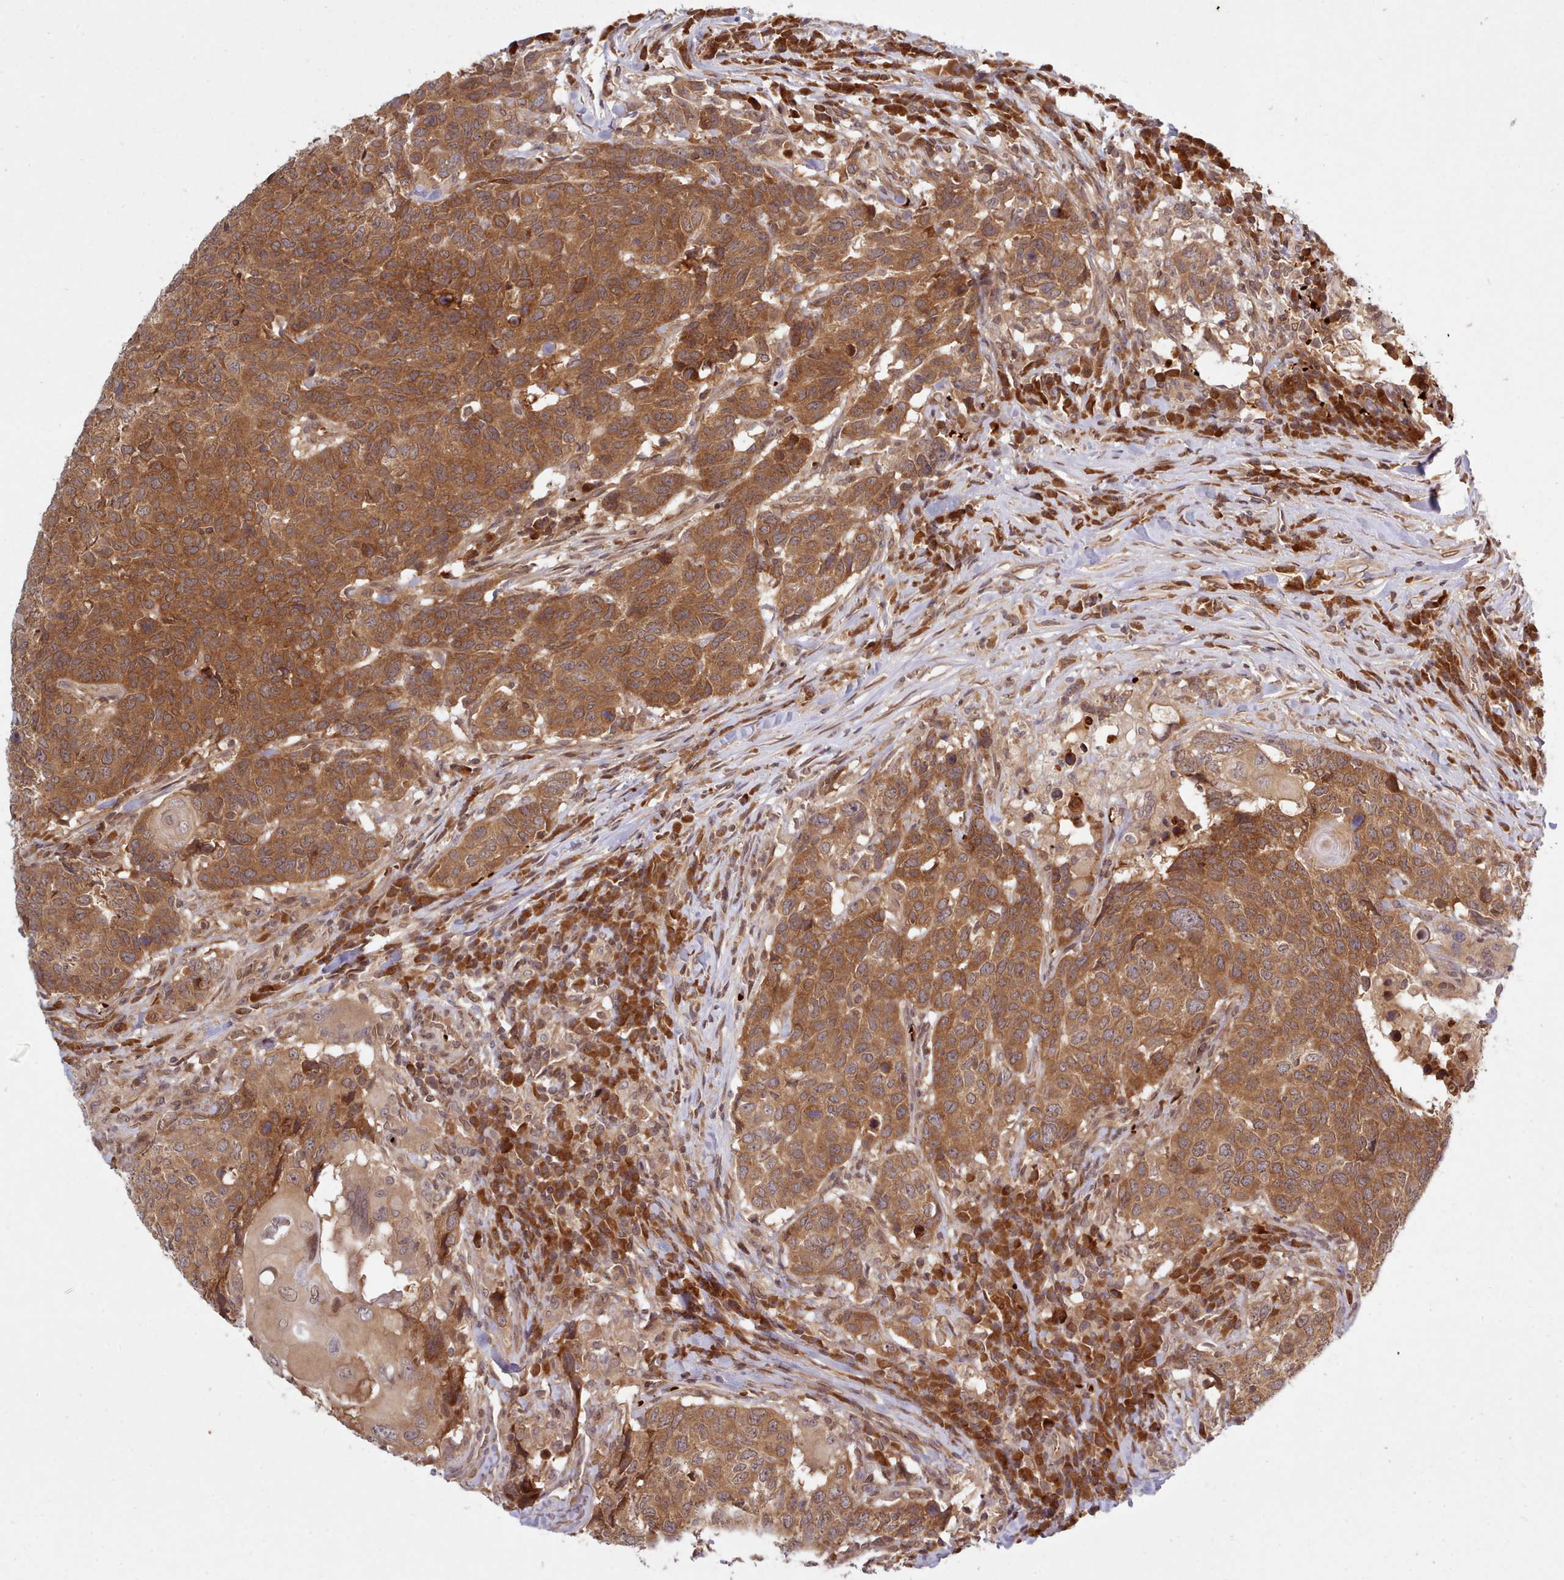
{"staining": {"intensity": "strong", "quantity": ">75%", "location": "cytoplasmic/membranous"}, "tissue": "head and neck cancer", "cell_type": "Tumor cells", "image_type": "cancer", "snomed": [{"axis": "morphology", "description": "Normal tissue, NOS"}, {"axis": "morphology", "description": "Squamous cell carcinoma, NOS"}, {"axis": "topography", "description": "Skeletal muscle"}, {"axis": "topography", "description": "Vascular tissue"}, {"axis": "topography", "description": "Peripheral nerve tissue"}, {"axis": "topography", "description": "Head-Neck"}], "caption": "A high amount of strong cytoplasmic/membranous positivity is appreciated in approximately >75% of tumor cells in head and neck squamous cell carcinoma tissue.", "gene": "UBE2G1", "patient": {"sex": "male", "age": 66}}